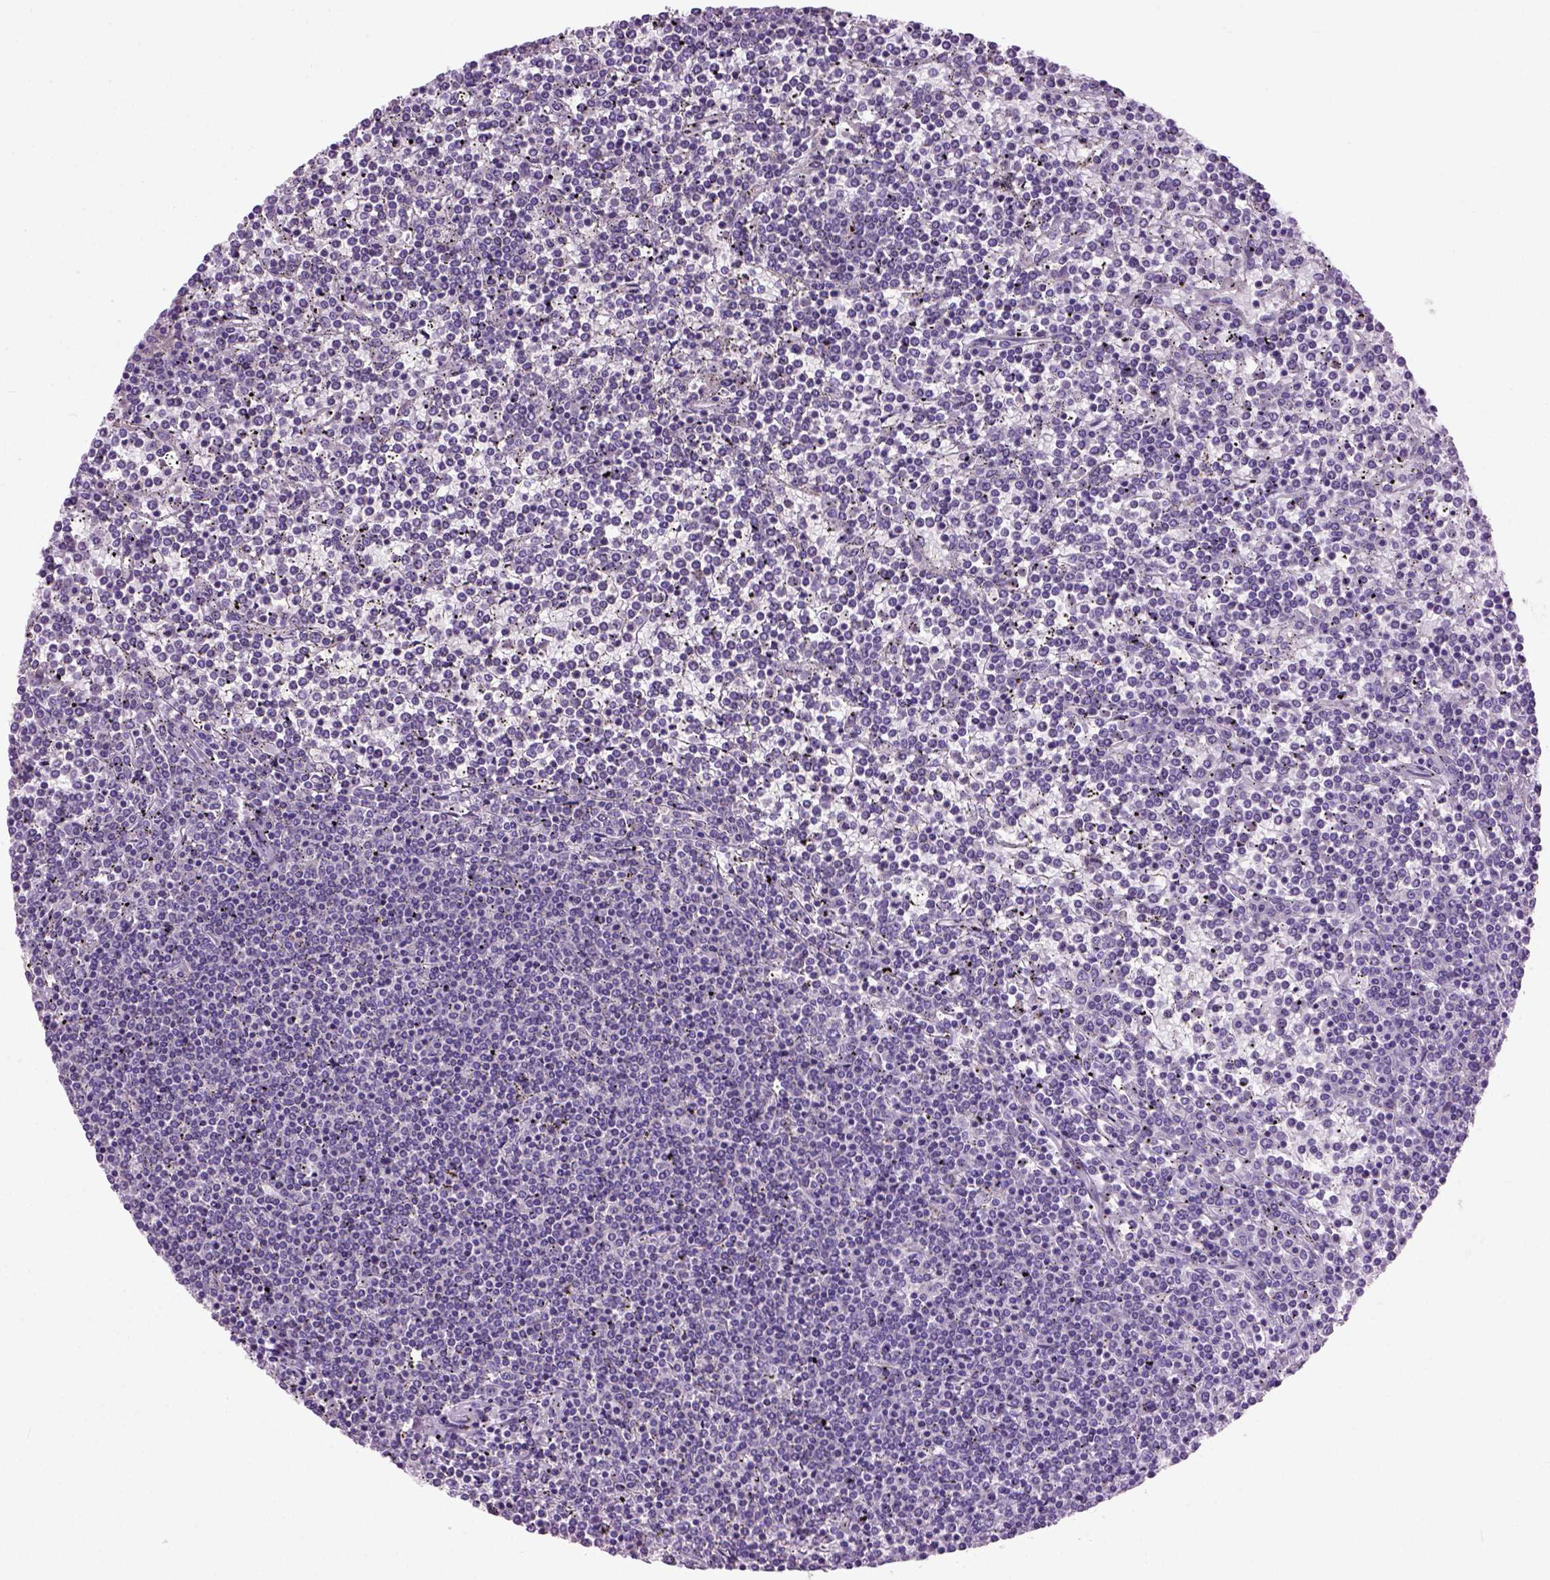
{"staining": {"intensity": "negative", "quantity": "none", "location": "none"}, "tissue": "lymphoma", "cell_type": "Tumor cells", "image_type": "cancer", "snomed": [{"axis": "morphology", "description": "Malignant lymphoma, non-Hodgkin's type, Low grade"}, {"axis": "topography", "description": "Spleen"}], "caption": "Malignant lymphoma, non-Hodgkin's type (low-grade) was stained to show a protein in brown. There is no significant staining in tumor cells.", "gene": "MAPT", "patient": {"sex": "female", "age": 19}}